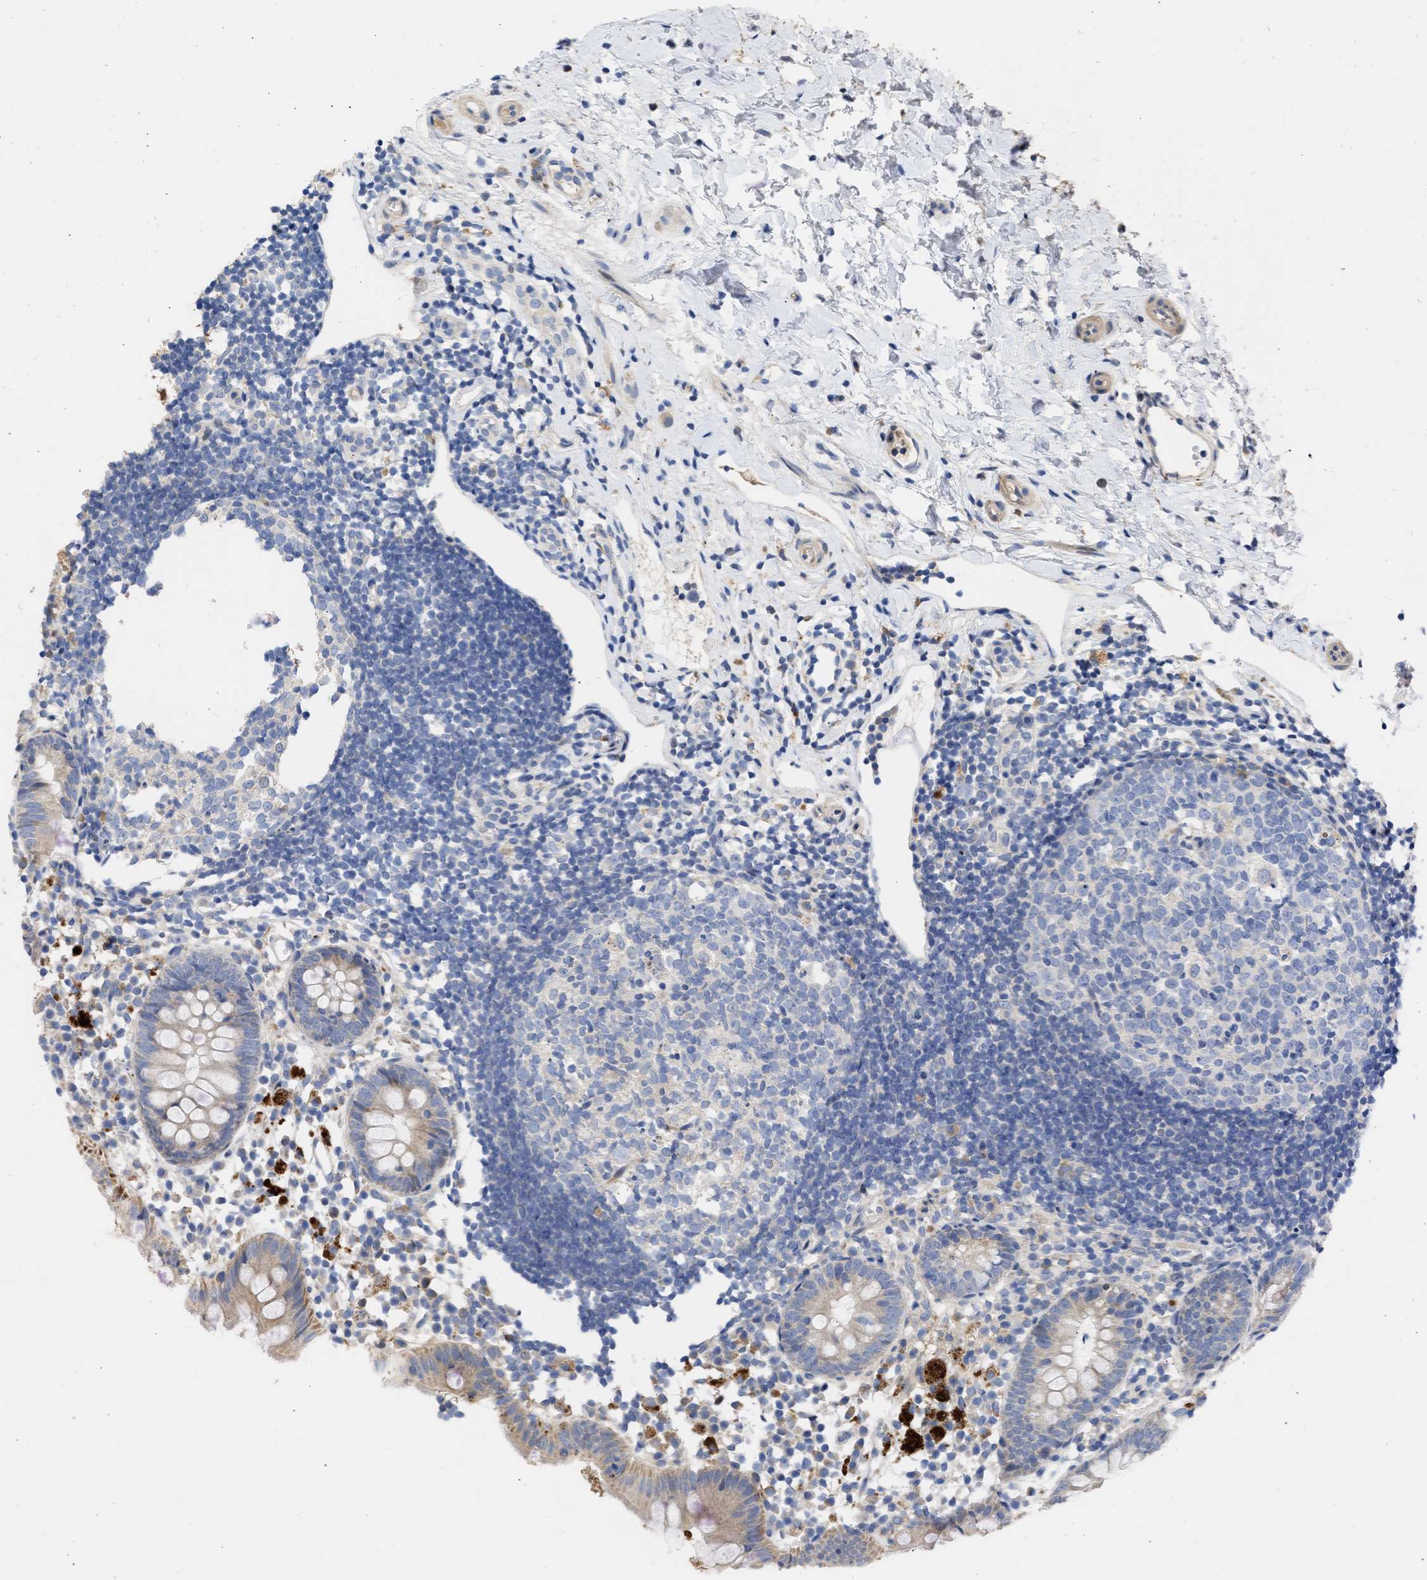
{"staining": {"intensity": "weak", "quantity": "25%-75%", "location": "cytoplasmic/membranous"}, "tissue": "appendix", "cell_type": "Glandular cells", "image_type": "normal", "snomed": [{"axis": "morphology", "description": "Normal tissue, NOS"}, {"axis": "topography", "description": "Appendix"}], "caption": "IHC micrograph of benign human appendix stained for a protein (brown), which exhibits low levels of weak cytoplasmic/membranous staining in about 25%-75% of glandular cells.", "gene": "ARHGEF4", "patient": {"sex": "female", "age": 20}}